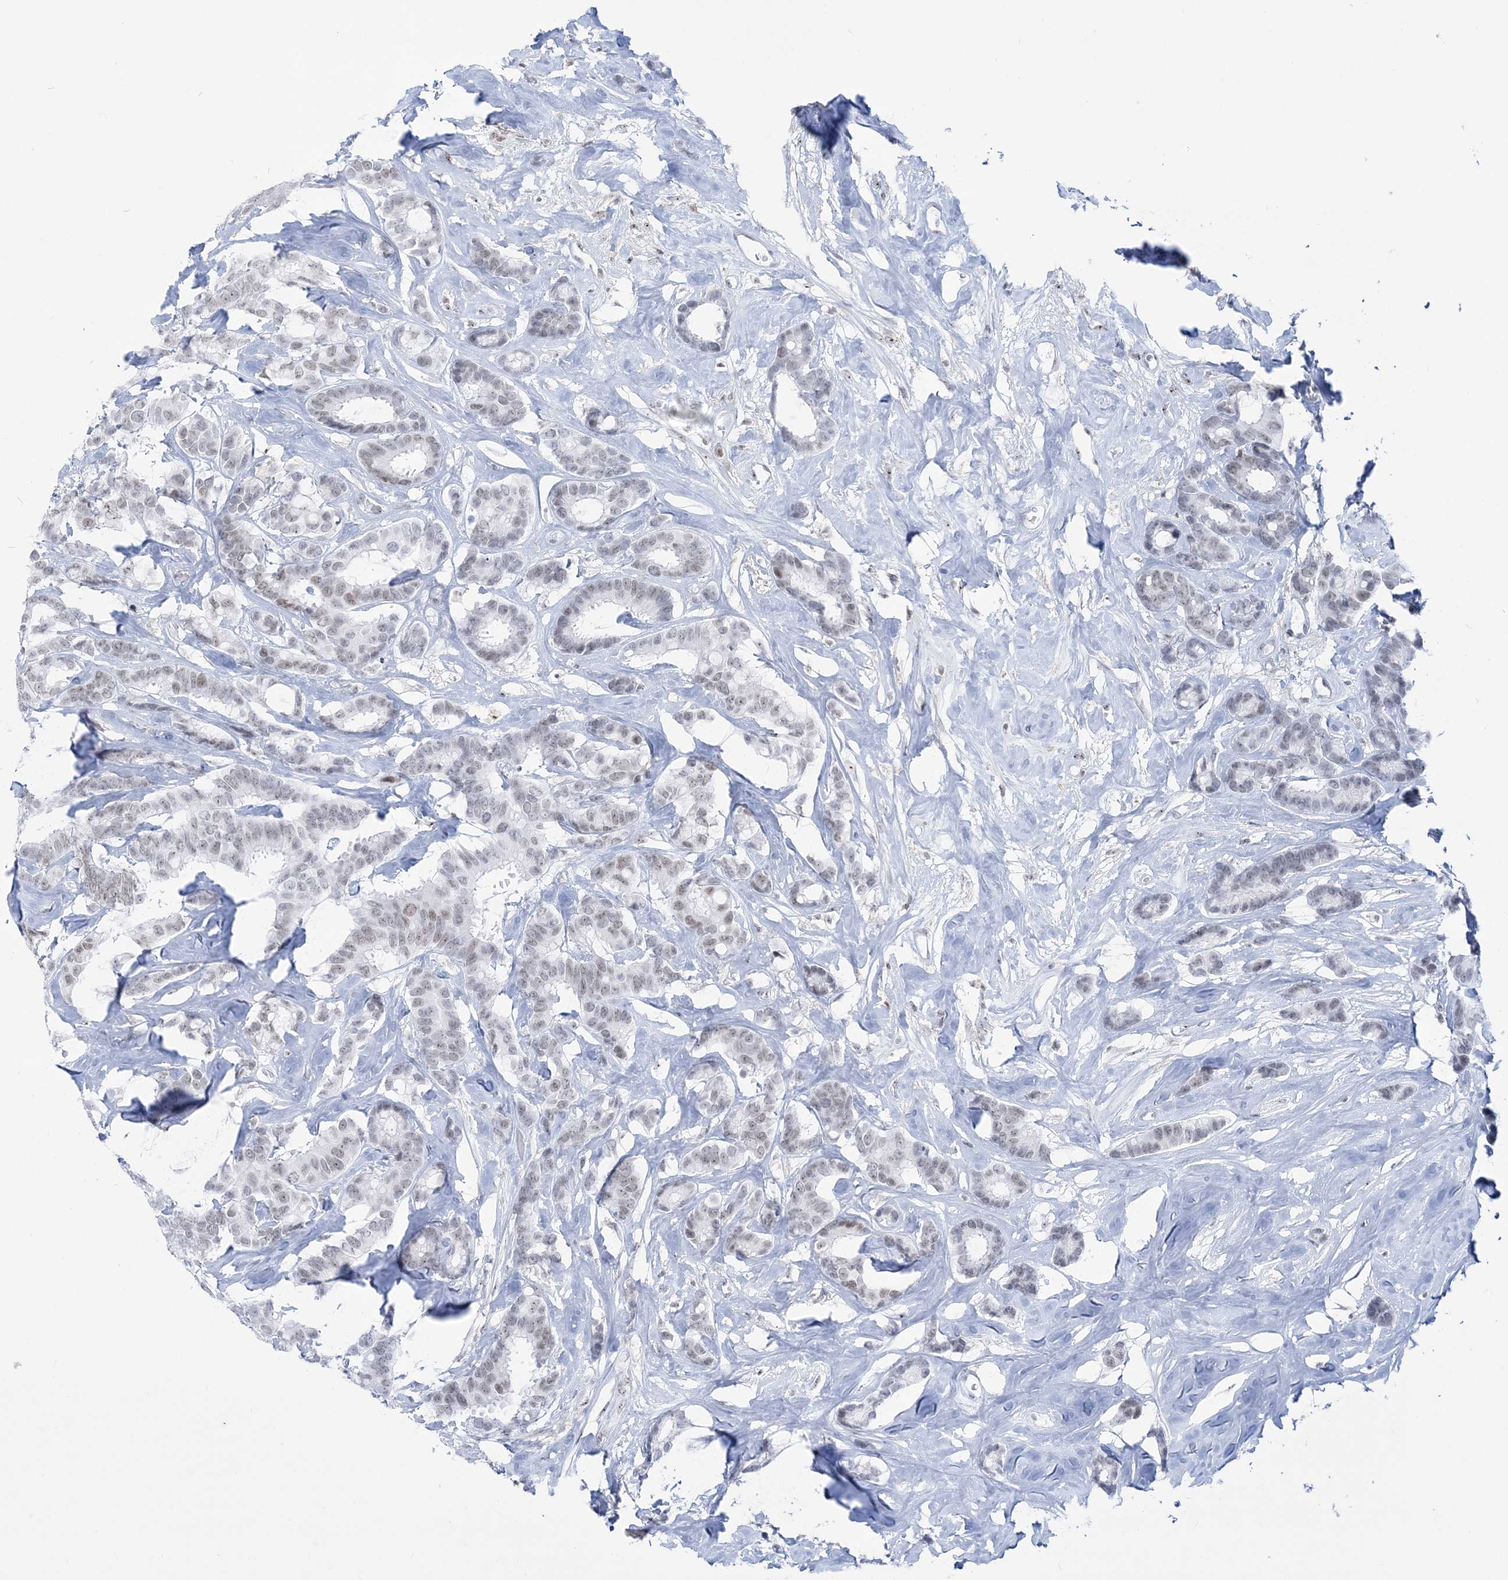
{"staining": {"intensity": "weak", "quantity": "<25%", "location": "nuclear"}, "tissue": "breast cancer", "cell_type": "Tumor cells", "image_type": "cancer", "snomed": [{"axis": "morphology", "description": "Duct carcinoma"}, {"axis": "topography", "description": "Breast"}], "caption": "High magnification brightfield microscopy of breast intraductal carcinoma stained with DAB (3,3'-diaminobenzidine) (brown) and counterstained with hematoxylin (blue): tumor cells show no significant staining. (DAB immunohistochemistry (IHC), high magnification).", "gene": "DDX21", "patient": {"sex": "female", "age": 87}}